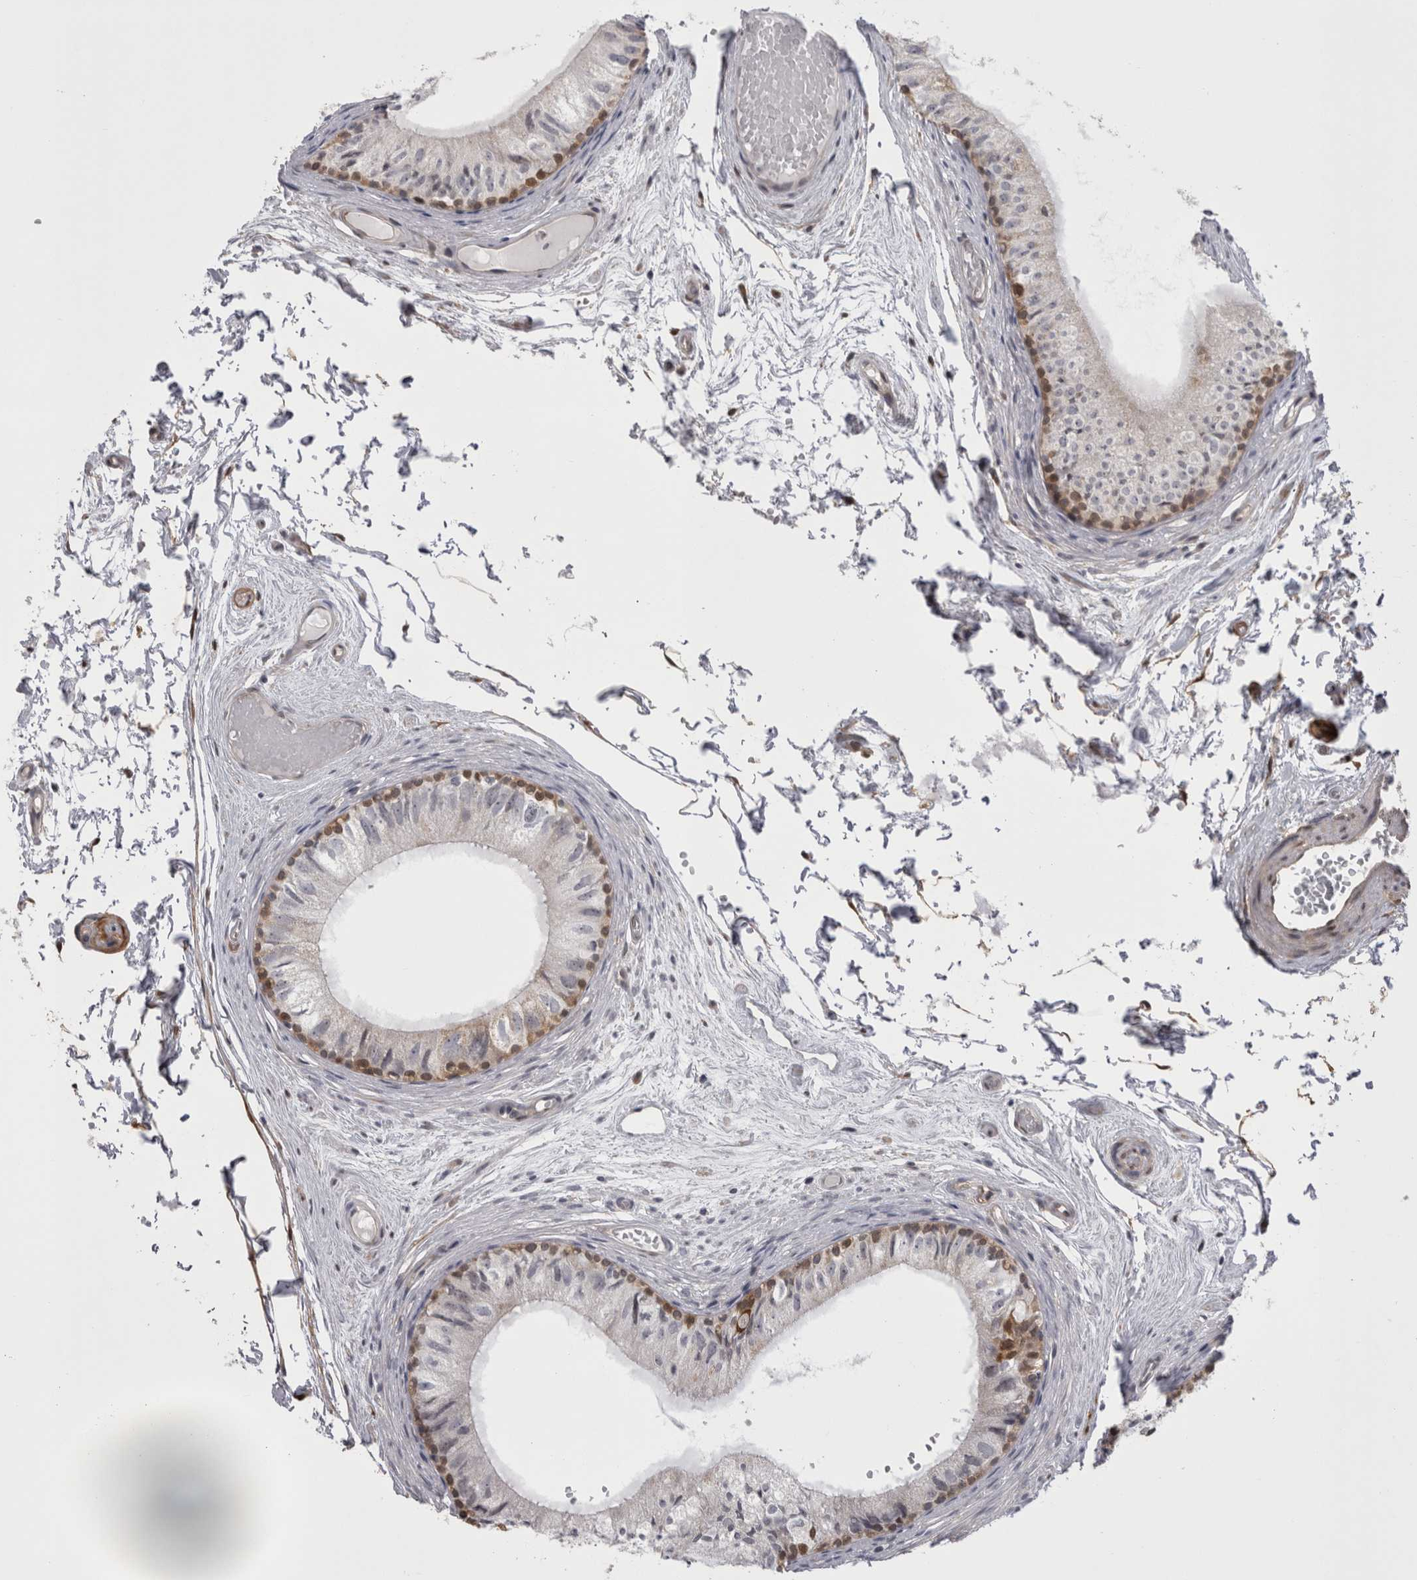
{"staining": {"intensity": "moderate", "quantity": "<25%", "location": "cytoplasmic/membranous"}, "tissue": "epididymis", "cell_type": "Glandular cells", "image_type": "normal", "snomed": [{"axis": "morphology", "description": "Normal tissue, NOS"}, {"axis": "topography", "description": "Epididymis"}], "caption": "Protein positivity by IHC displays moderate cytoplasmic/membranous expression in about <25% of glandular cells in unremarkable epididymis.", "gene": "CHIC1", "patient": {"sex": "male", "age": 79}}